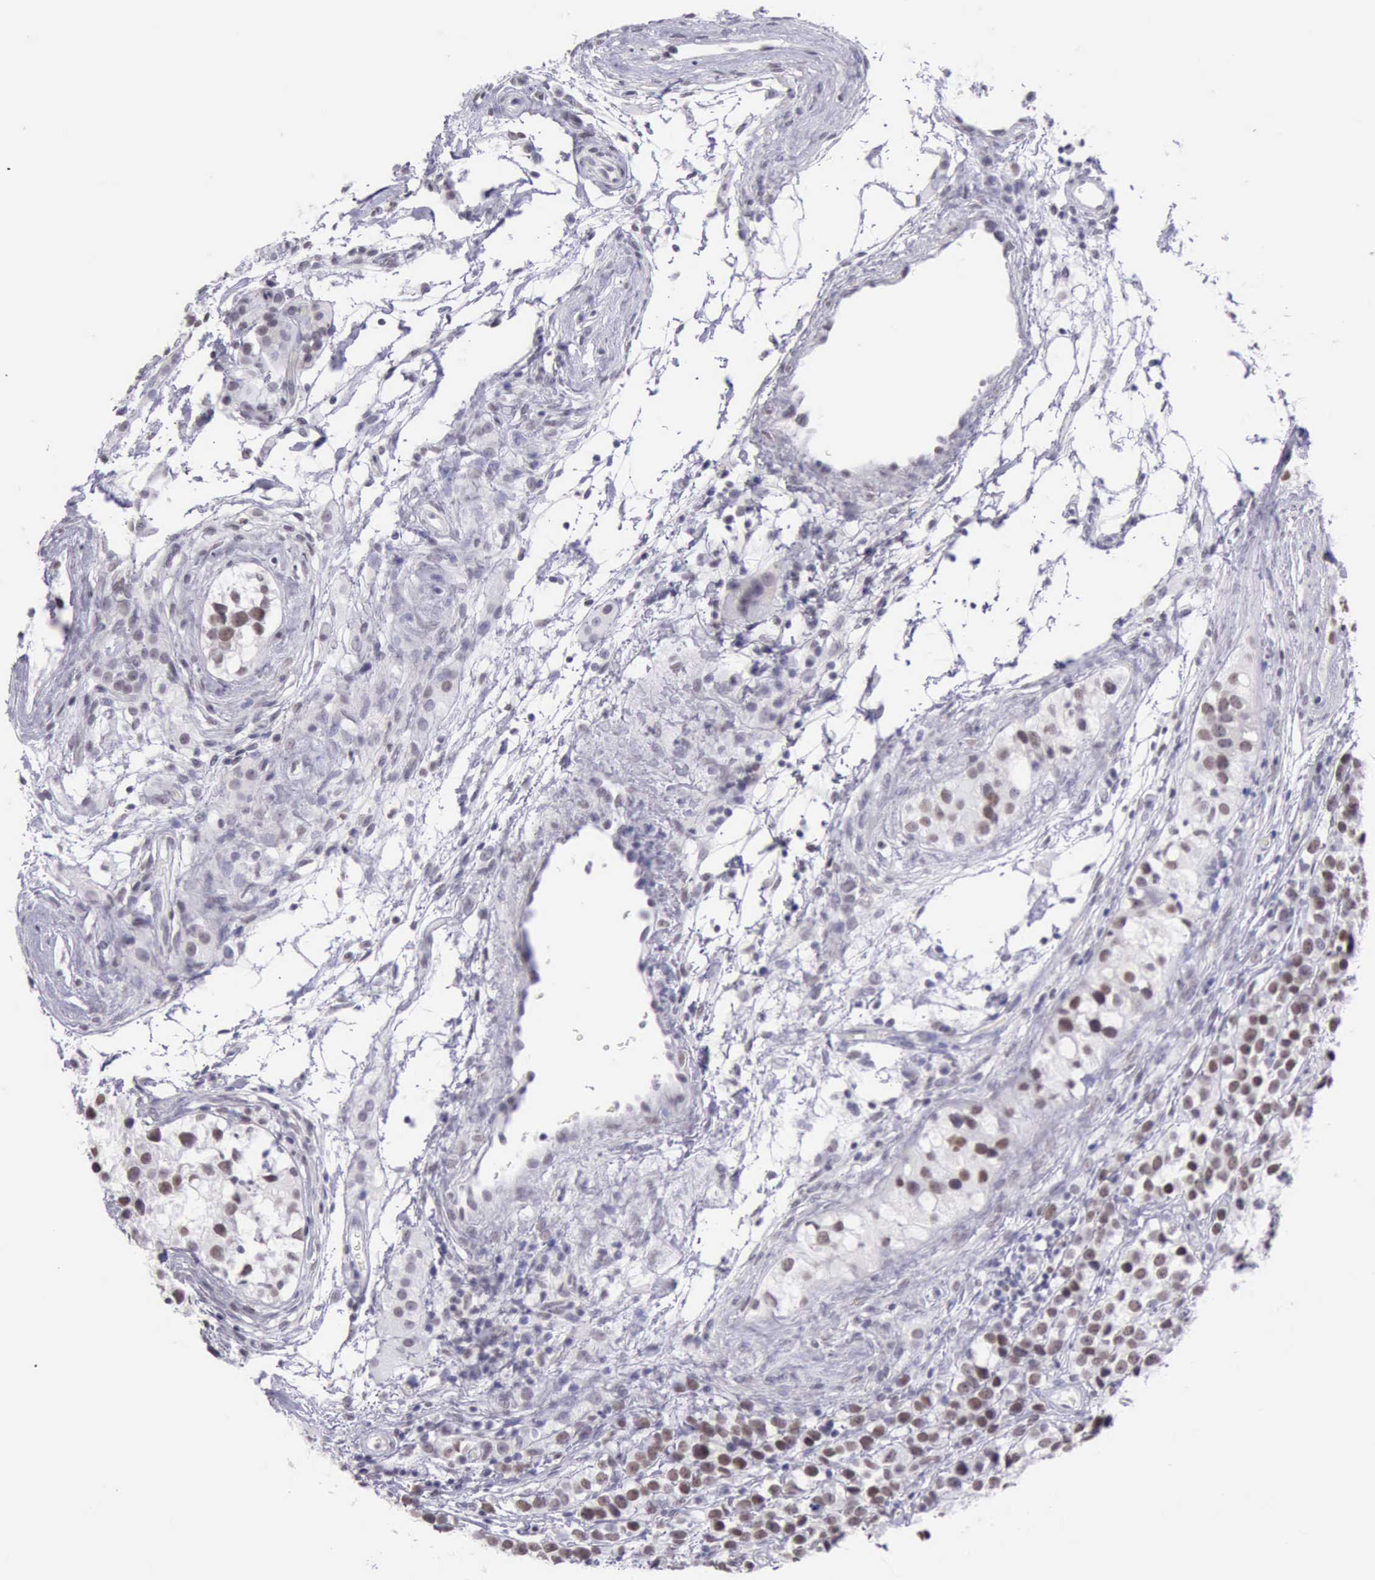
{"staining": {"intensity": "weak", "quantity": "25%-75%", "location": "nuclear"}, "tissue": "testis cancer", "cell_type": "Tumor cells", "image_type": "cancer", "snomed": [{"axis": "morphology", "description": "Seminoma, NOS"}, {"axis": "topography", "description": "Testis"}], "caption": "Protein staining of seminoma (testis) tissue demonstrates weak nuclear staining in about 25%-75% of tumor cells.", "gene": "EP300", "patient": {"sex": "male", "age": 25}}